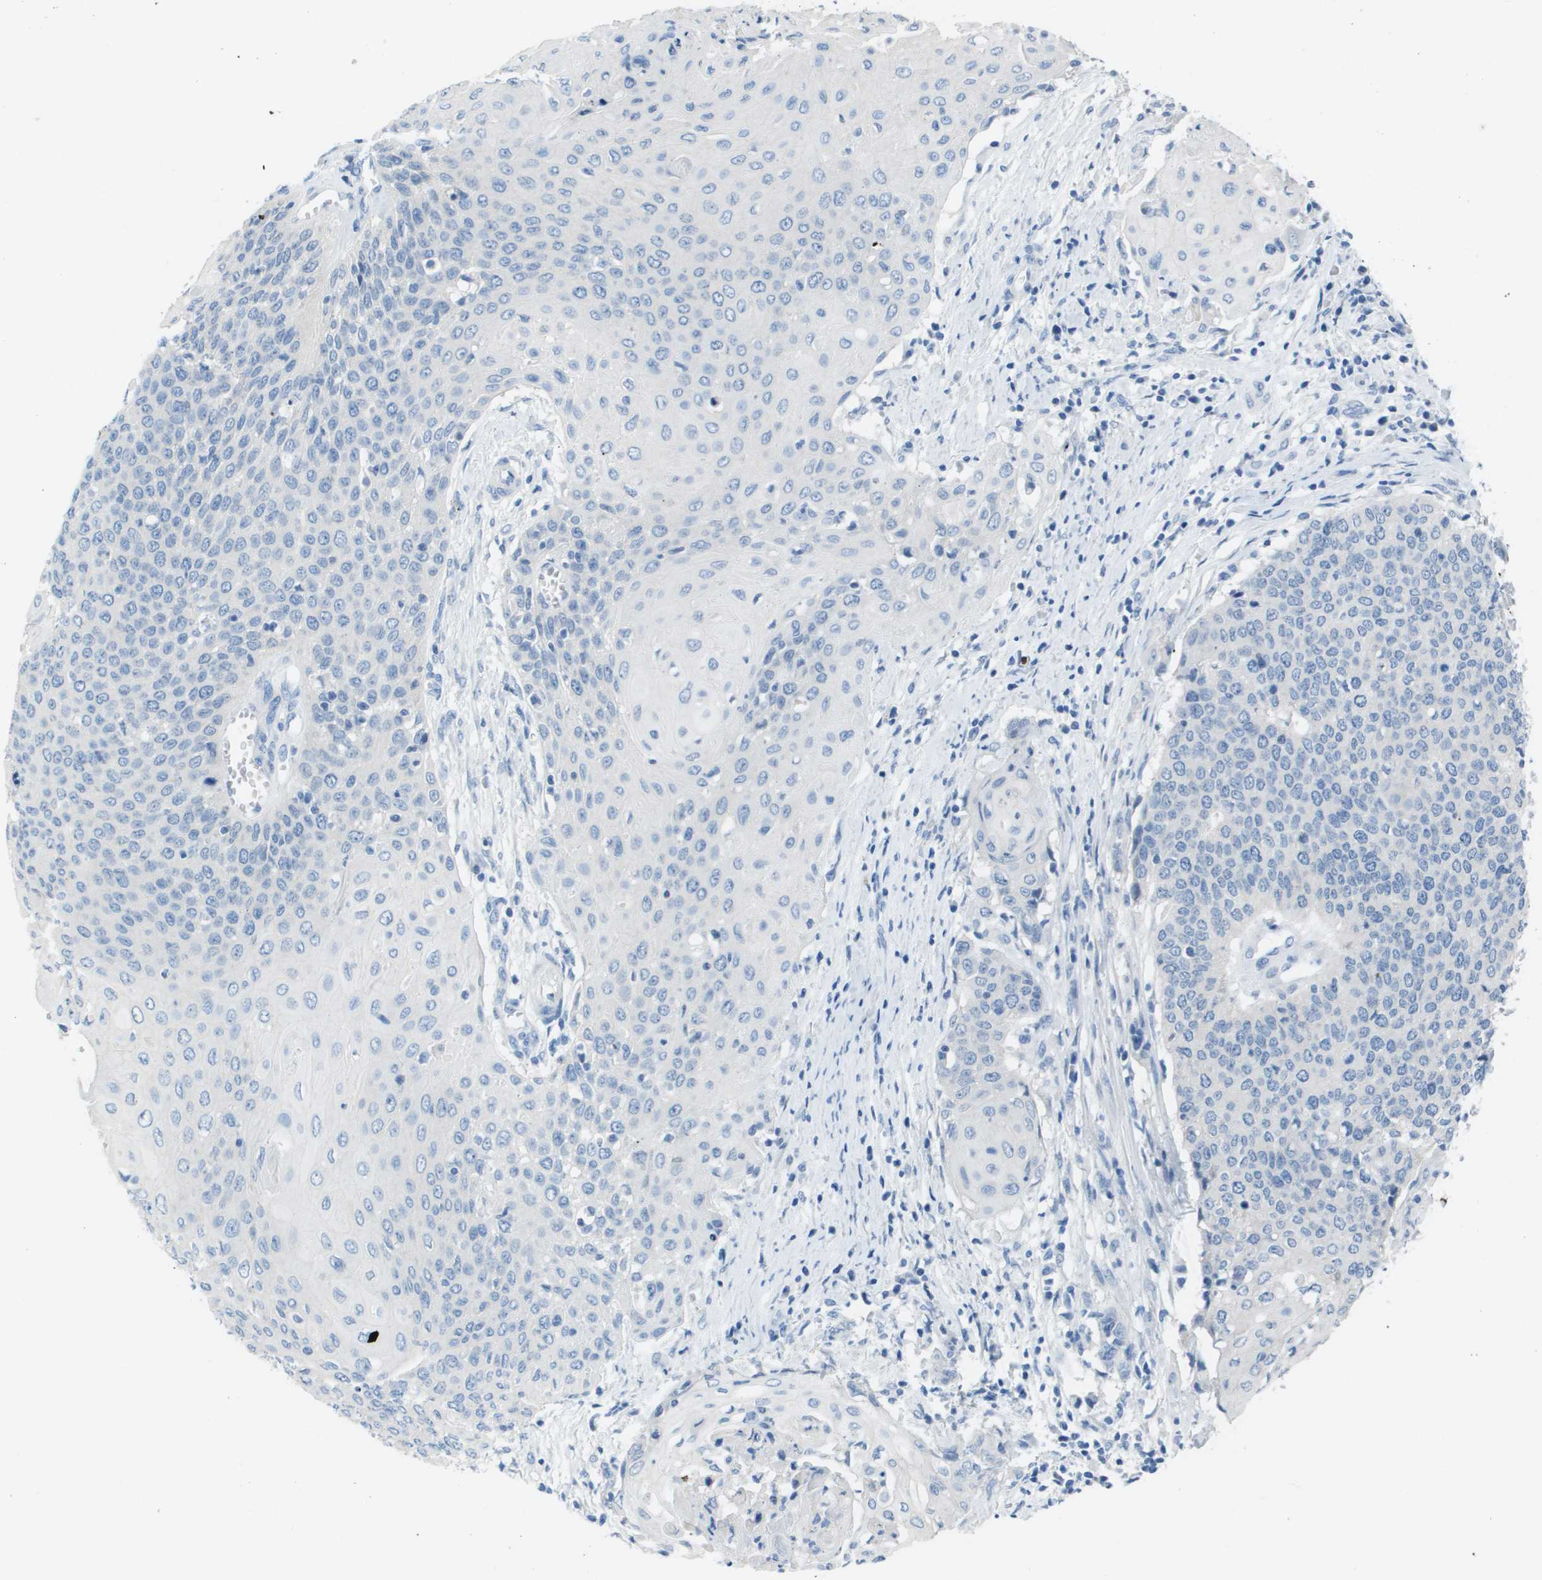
{"staining": {"intensity": "negative", "quantity": "none", "location": "none"}, "tissue": "cervical cancer", "cell_type": "Tumor cells", "image_type": "cancer", "snomed": [{"axis": "morphology", "description": "Squamous cell carcinoma, NOS"}, {"axis": "topography", "description": "Cervix"}], "caption": "A high-resolution histopathology image shows immunohistochemistry (IHC) staining of cervical cancer (squamous cell carcinoma), which demonstrates no significant expression in tumor cells.", "gene": "NCS1", "patient": {"sex": "female", "age": 39}}